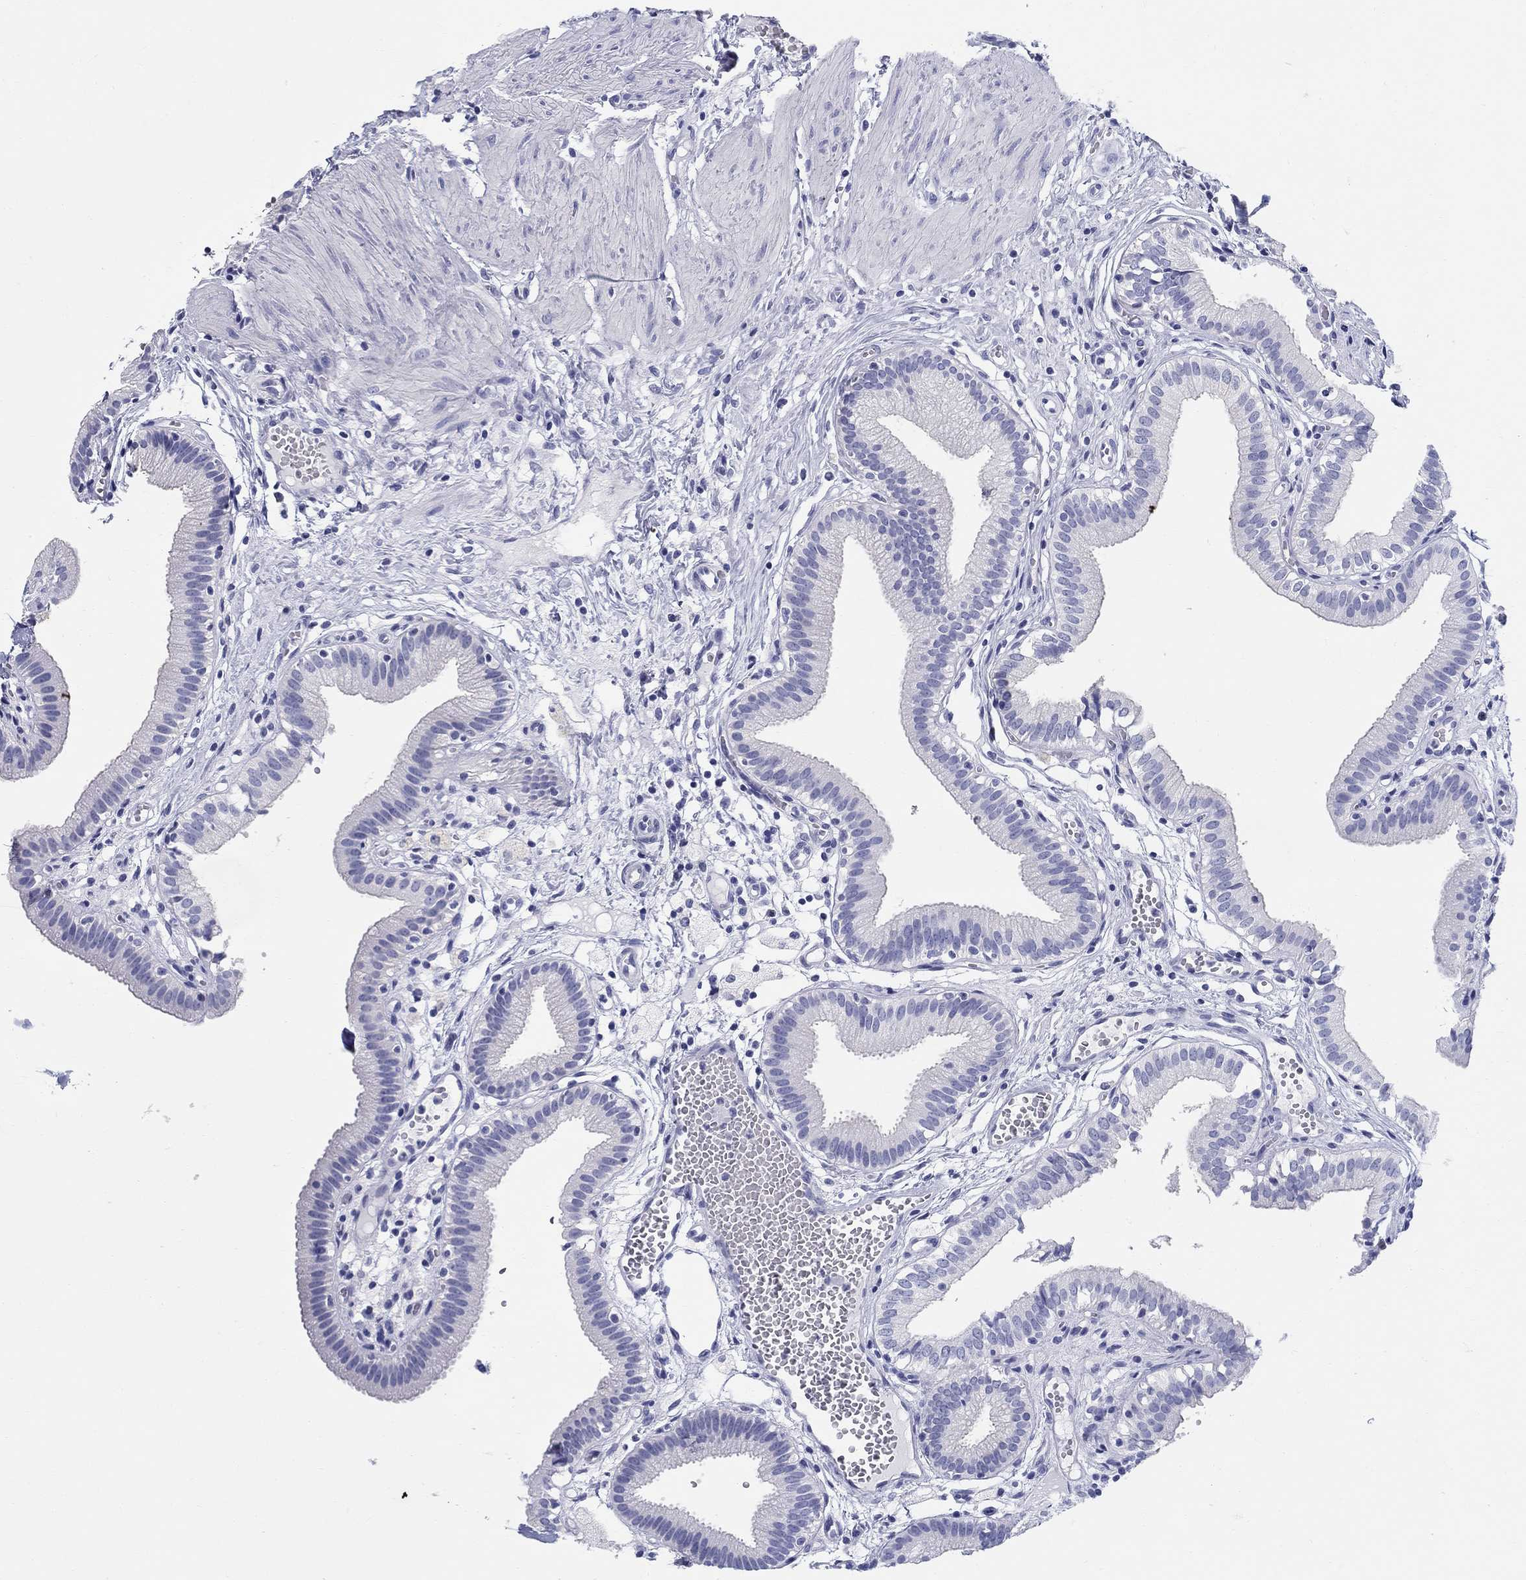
{"staining": {"intensity": "negative", "quantity": "none", "location": "none"}, "tissue": "gallbladder", "cell_type": "Glandular cells", "image_type": "normal", "snomed": [{"axis": "morphology", "description": "Normal tissue, NOS"}, {"axis": "topography", "description": "Gallbladder"}], "caption": "An immunohistochemistry (IHC) image of benign gallbladder is shown. There is no staining in glandular cells of gallbladder.", "gene": "LAMP5", "patient": {"sex": "female", "age": 24}}